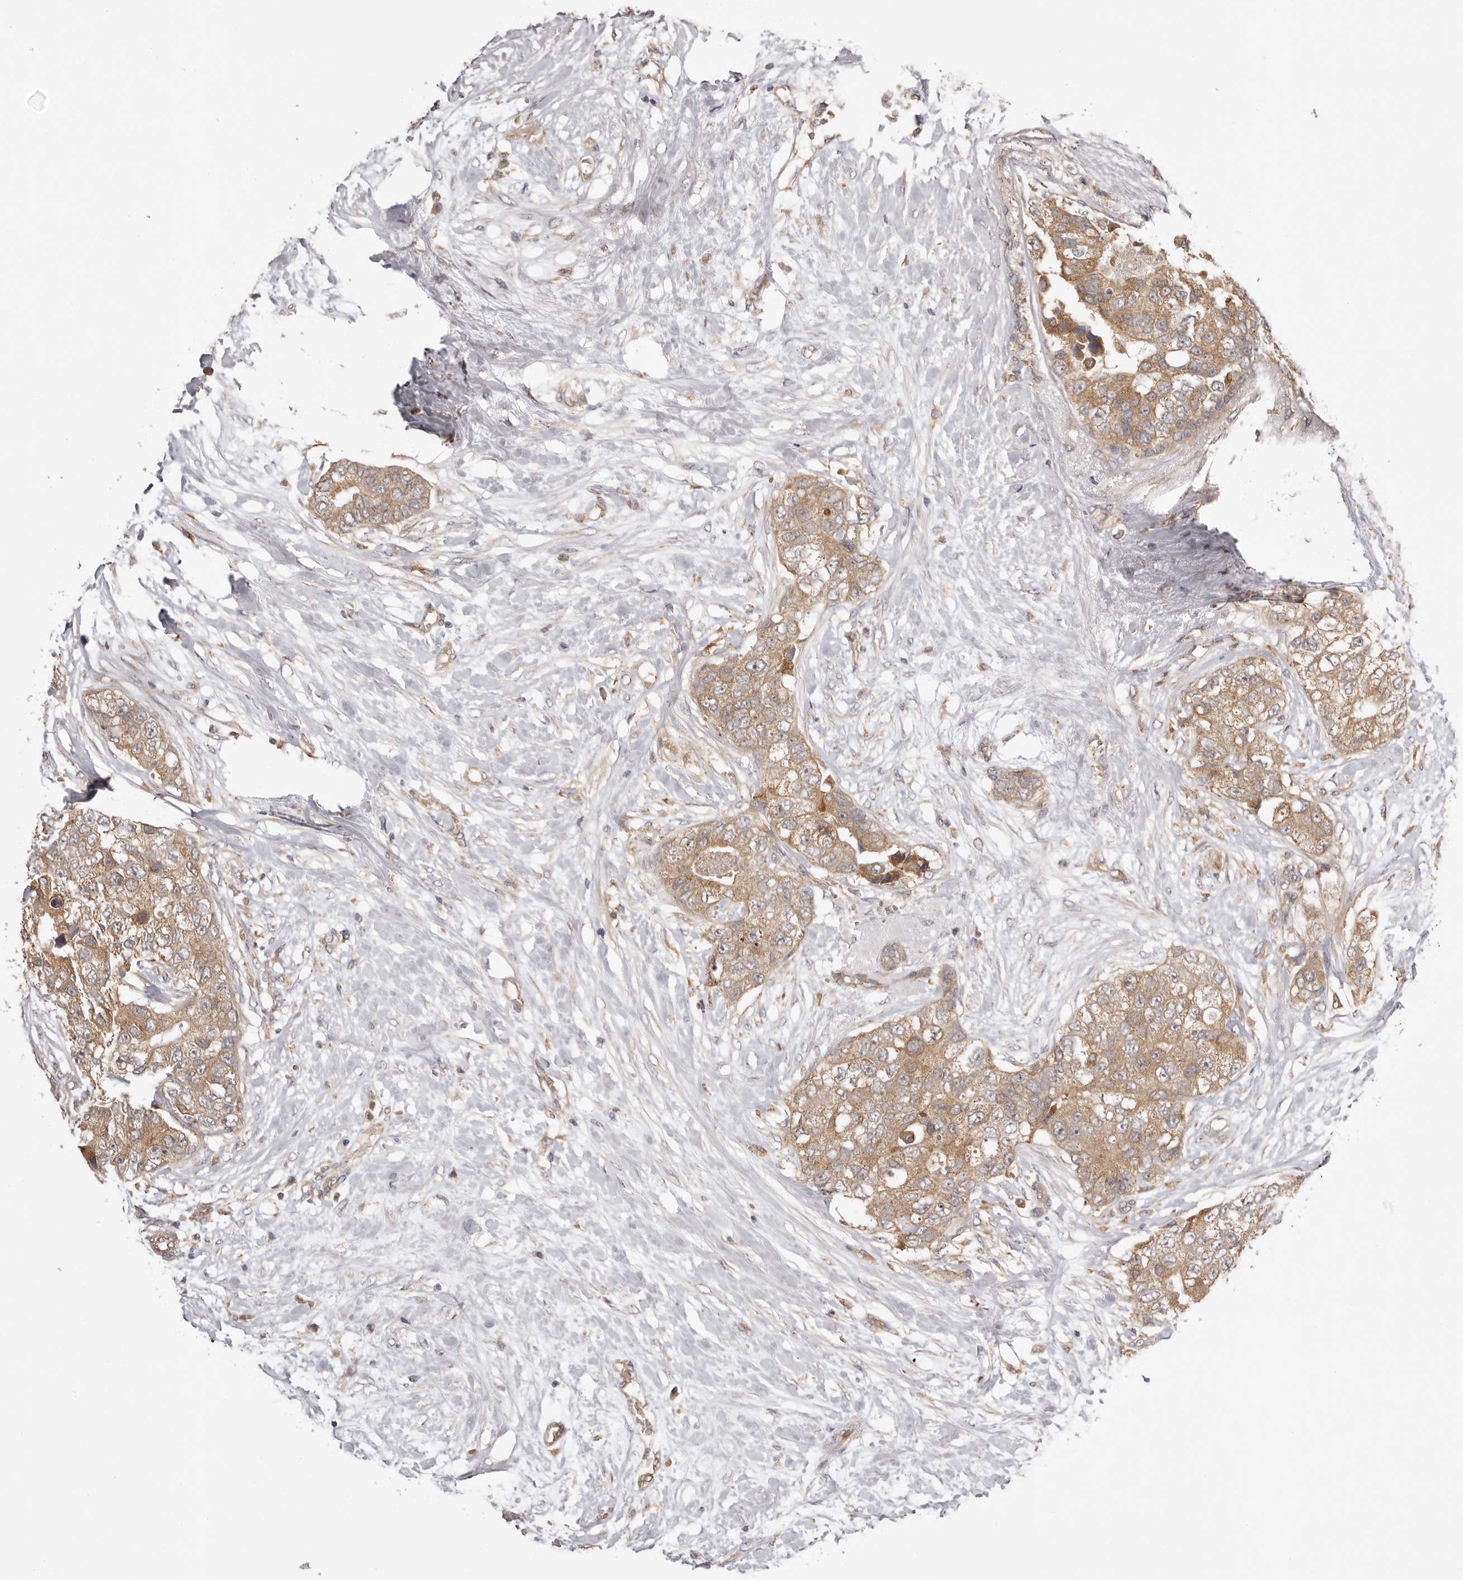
{"staining": {"intensity": "moderate", "quantity": ">75%", "location": "cytoplasmic/membranous"}, "tissue": "breast cancer", "cell_type": "Tumor cells", "image_type": "cancer", "snomed": [{"axis": "morphology", "description": "Duct carcinoma"}, {"axis": "topography", "description": "Breast"}], "caption": "The histopathology image demonstrates staining of breast invasive ductal carcinoma, revealing moderate cytoplasmic/membranous protein positivity (brown color) within tumor cells.", "gene": "UBR2", "patient": {"sex": "female", "age": 62}}